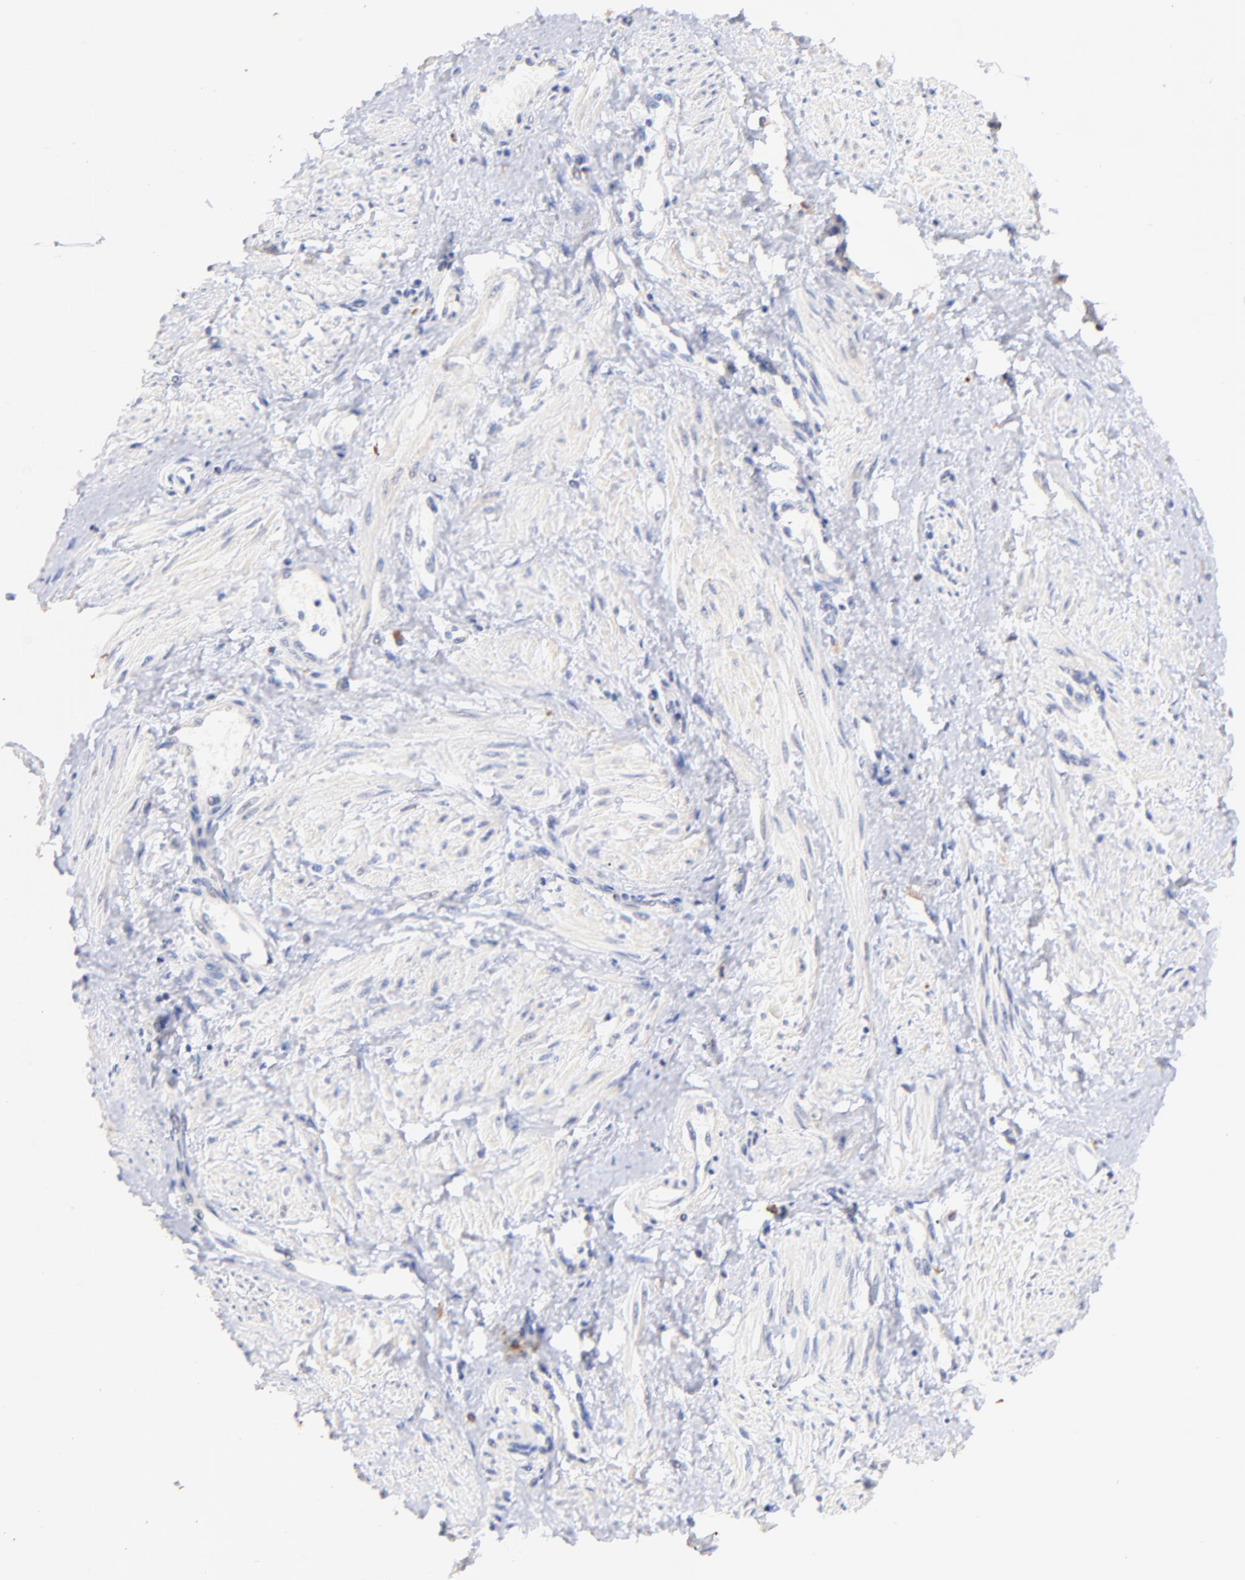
{"staining": {"intensity": "negative", "quantity": "none", "location": "none"}, "tissue": "smooth muscle", "cell_type": "Smooth muscle cells", "image_type": "normal", "snomed": [{"axis": "morphology", "description": "Normal tissue, NOS"}, {"axis": "topography", "description": "Smooth muscle"}, {"axis": "topography", "description": "Uterus"}], "caption": "DAB immunohistochemical staining of unremarkable human smooth muscle shows no significant positivity in smooth muscle cells. Brightfield microscopy of immunohistochemistry (IHC) stained with DAB (3,3'-diaminobenzidine) (brown) and hematoxylin (blue), captured at high magnification.", "gene": "IGLV7", "patient": {"sex": "female", "age": 39}}